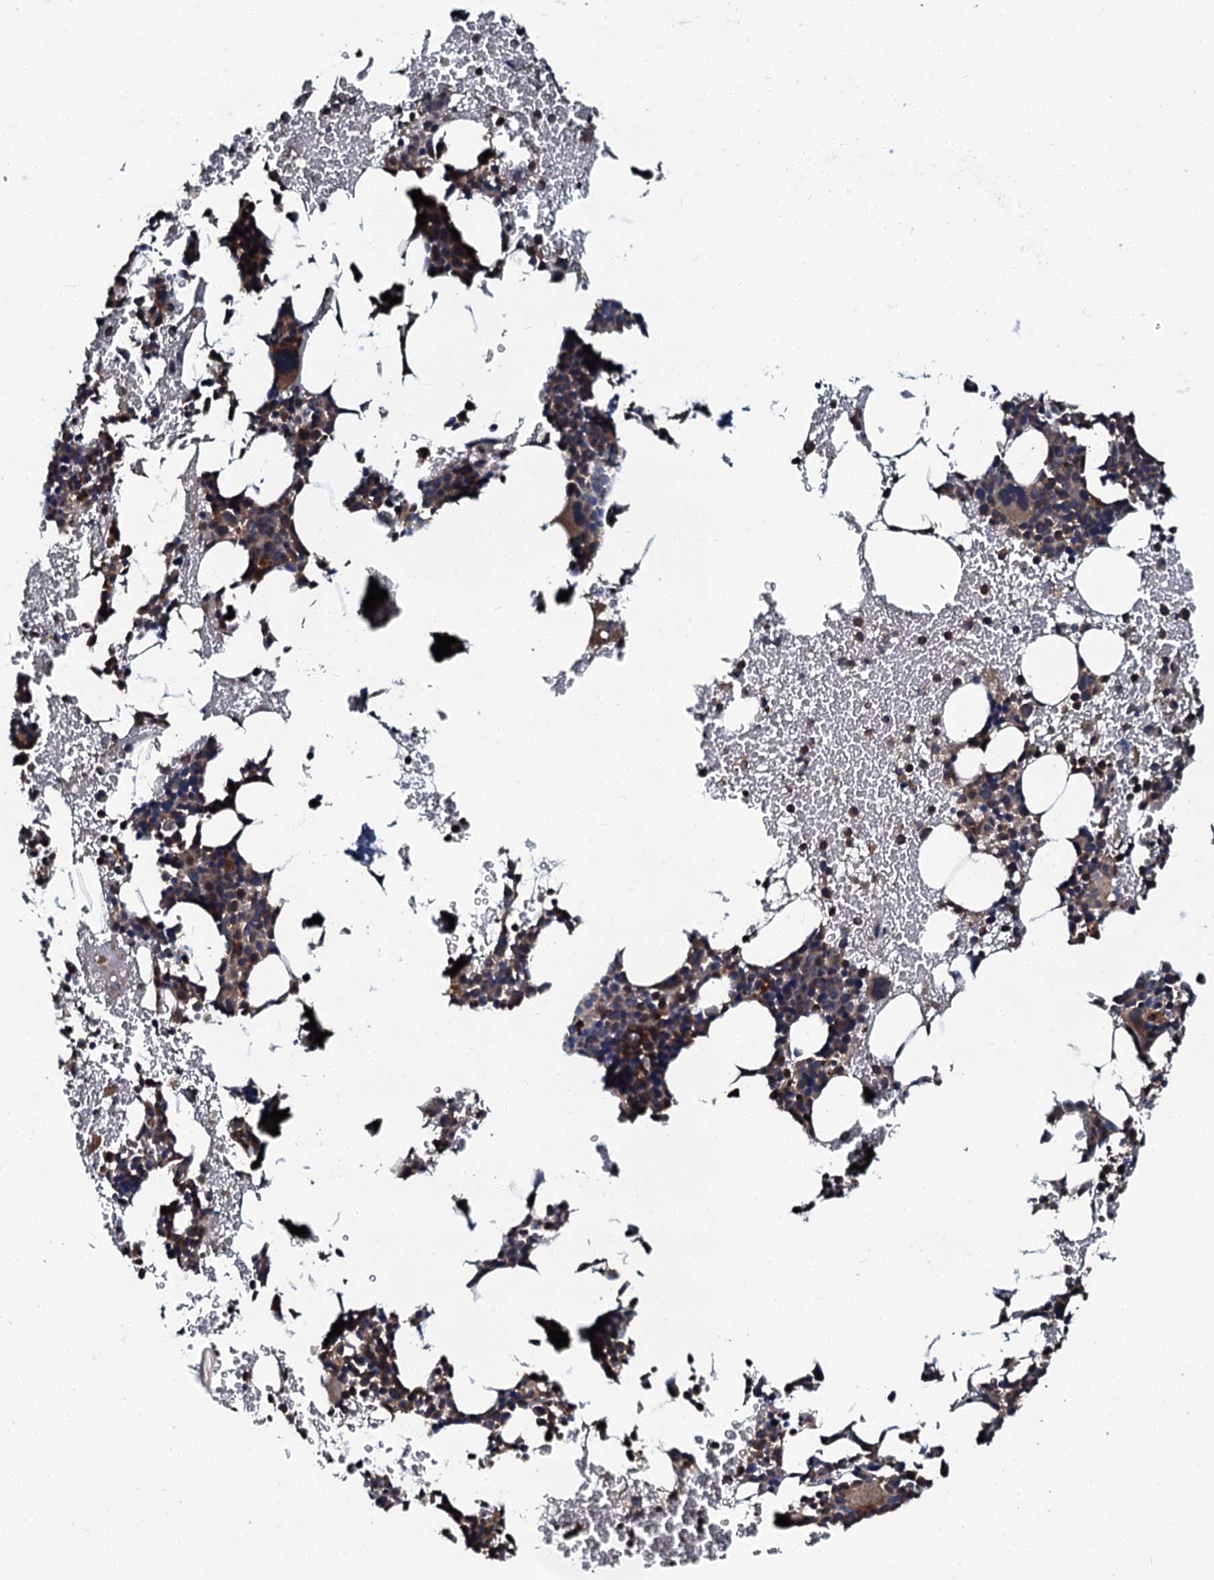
{"staining": {"intensity": "moderate", "quantity": "25%-75%", "location": "cytoplasmic/membranous"}, "tissue": "bone marrow", "cell_type": "Hematopoietic cells", "image_type": "normal", "snomed": [{"axis": "morphology", "description": "Normal tissue, NOS"}, {"axis": "topography", "description": "Bone marrow"}], "caption": "Brown immunohistochemical staining in normal human bone marrow exhibits moderate cytoplasmic/membranous positivity in about 25%-75% of hematopoietic cells.", "gene": "N4BP1", "patient": {"sex": "female", "age": 37}}